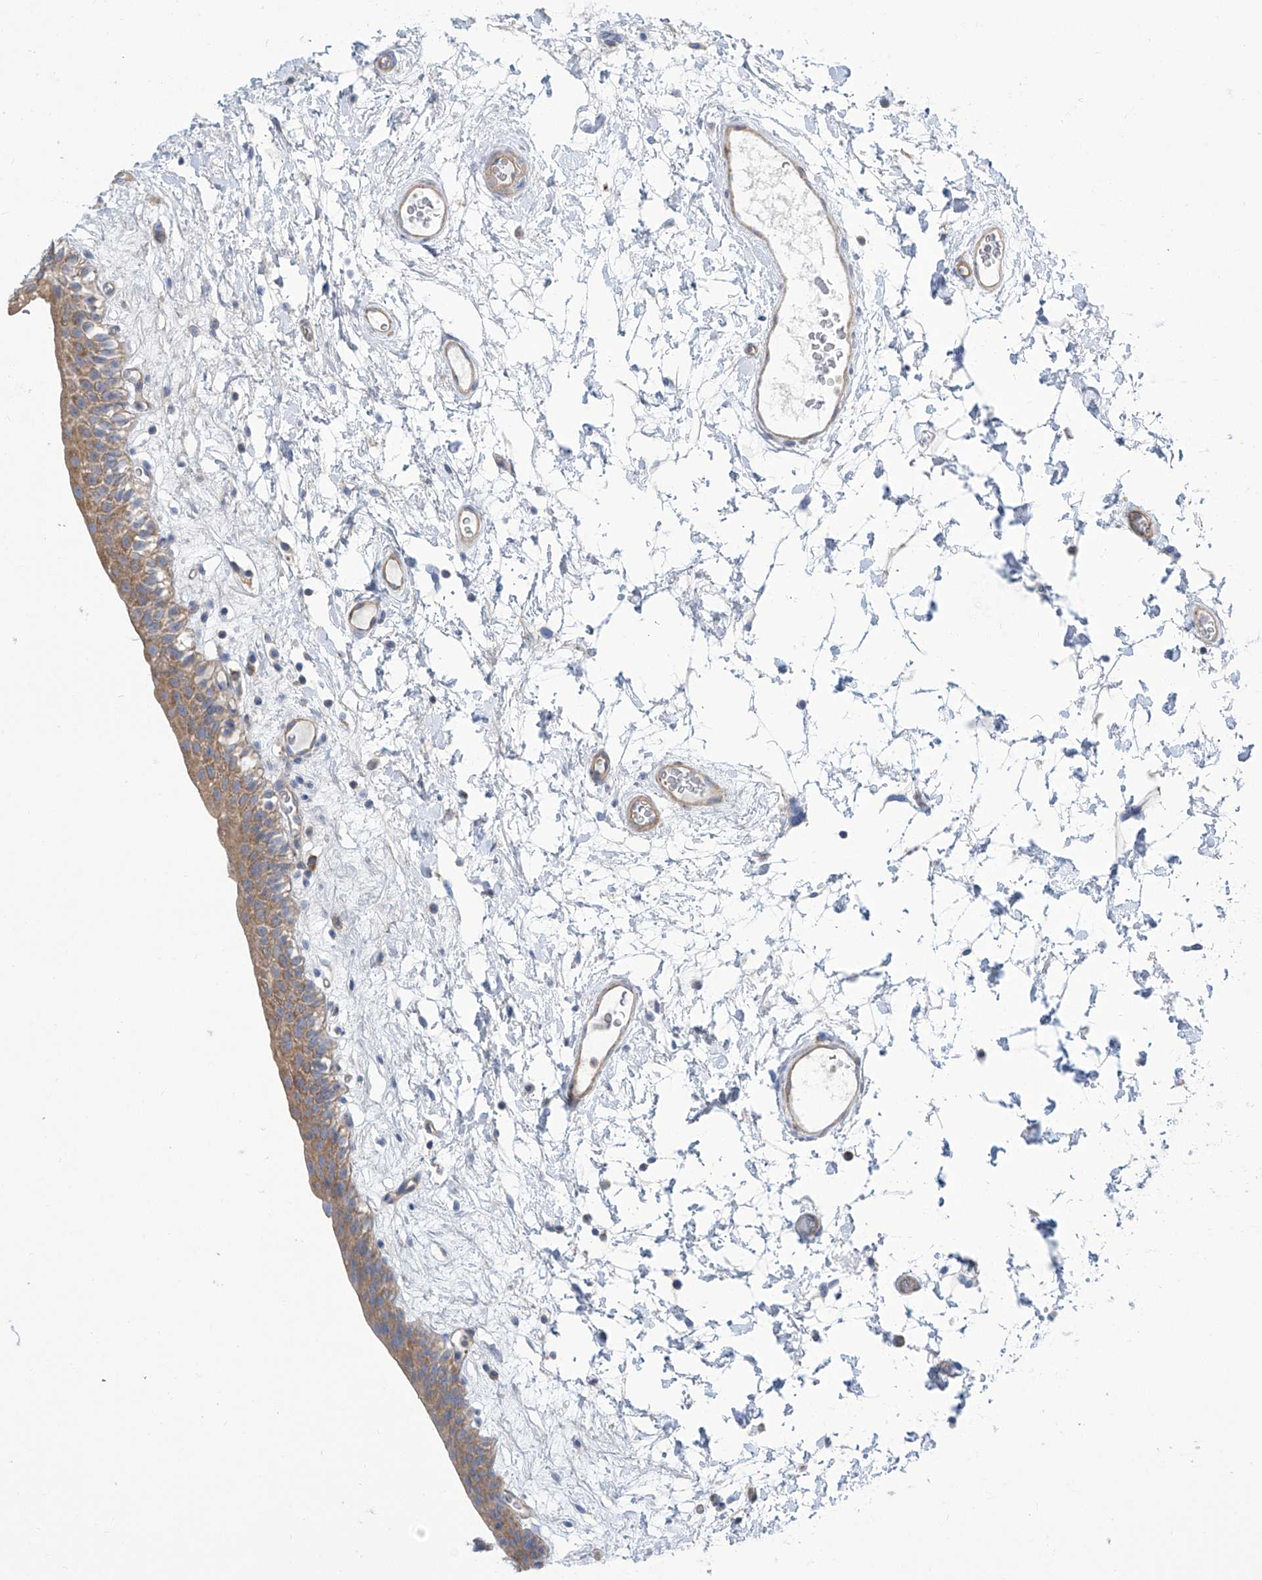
{"staining": {"intensity": "moderate", "quantity": "25%-75%", "location": "cytoplasmic/membranous"}, "tissue": "urinary bladder", "cell_type": "Urothelial cells", "image_type": "normal", "snomed": [{"axis": "morphology", "description": "Normal tissue, NOS"}, {"axis": "topography", "description": "Urinary bladder"}], "caption": "Brown immunohistochemical staining in benign urinary bladder exhibits moderate cytoplasmic/membranous staining in approximately 25%-75% of urothelial cells. Nuclei are stained in blue.", "gene": "TMEM209", "patient": {"sex": "male", "age": 83}}